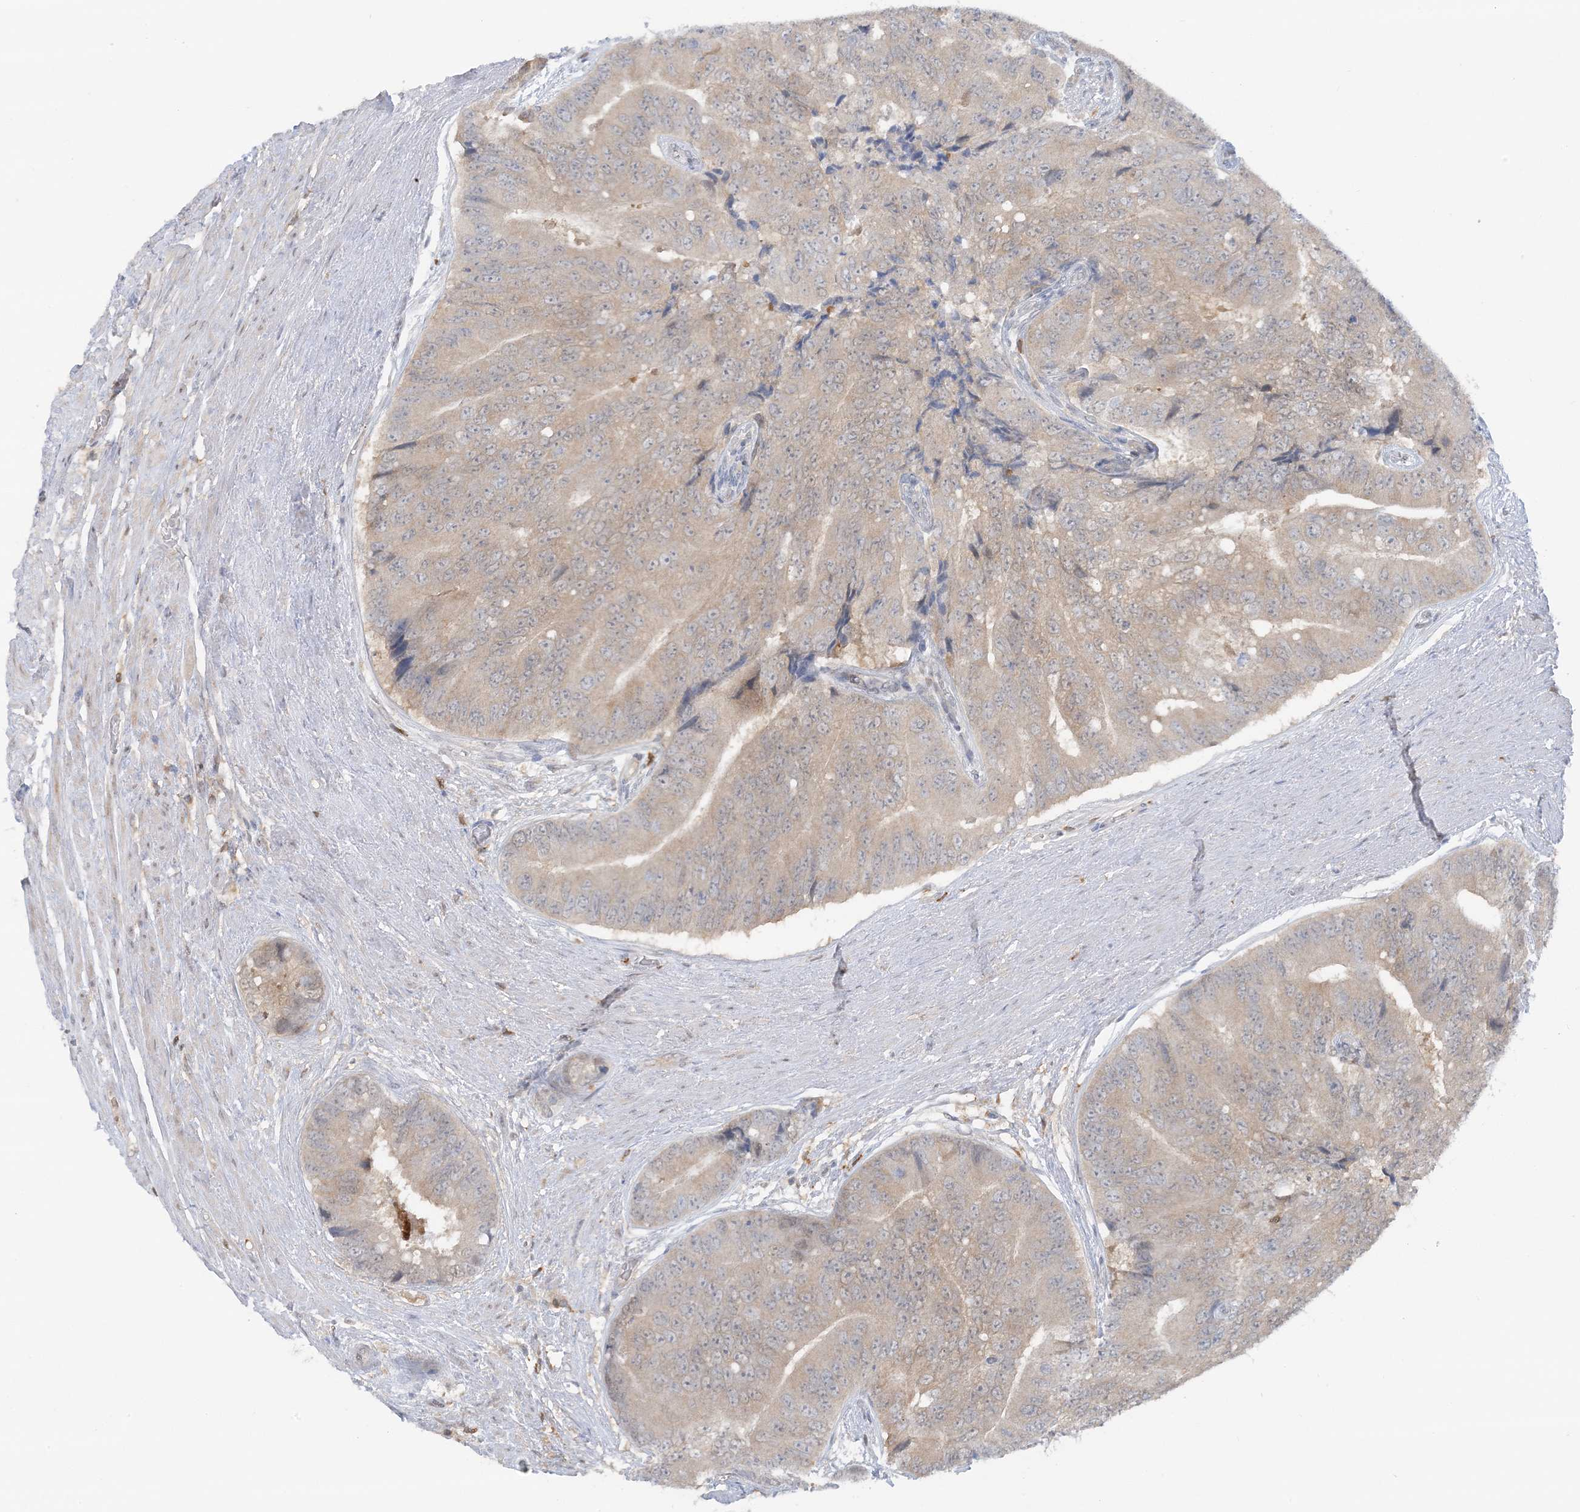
{"staining": {"intensity": "weak", "quantity": "25%-75%", "location": "cytoplasmic/membranous"}, "tissue": "prostate cancer", "cell_type": "Tumor cells", "image_type": "cancer", "snomed": [{"axis": "morphology", "description": "Adenocarcinoma, High grade"}, {"axis": "topography", "description": "Prostate"}], "caption": "High-grade adenocarcinoma (prostate) stained with DAB (3,3'-diaminobenzidine) immunohistochemistry (IHC) displays low levels of weak cytoplasmic/membranous expression in approximately 25%-75% of tumor cells.", "gene": "OGA", "patient": {"sex": "male", "age": 70}}